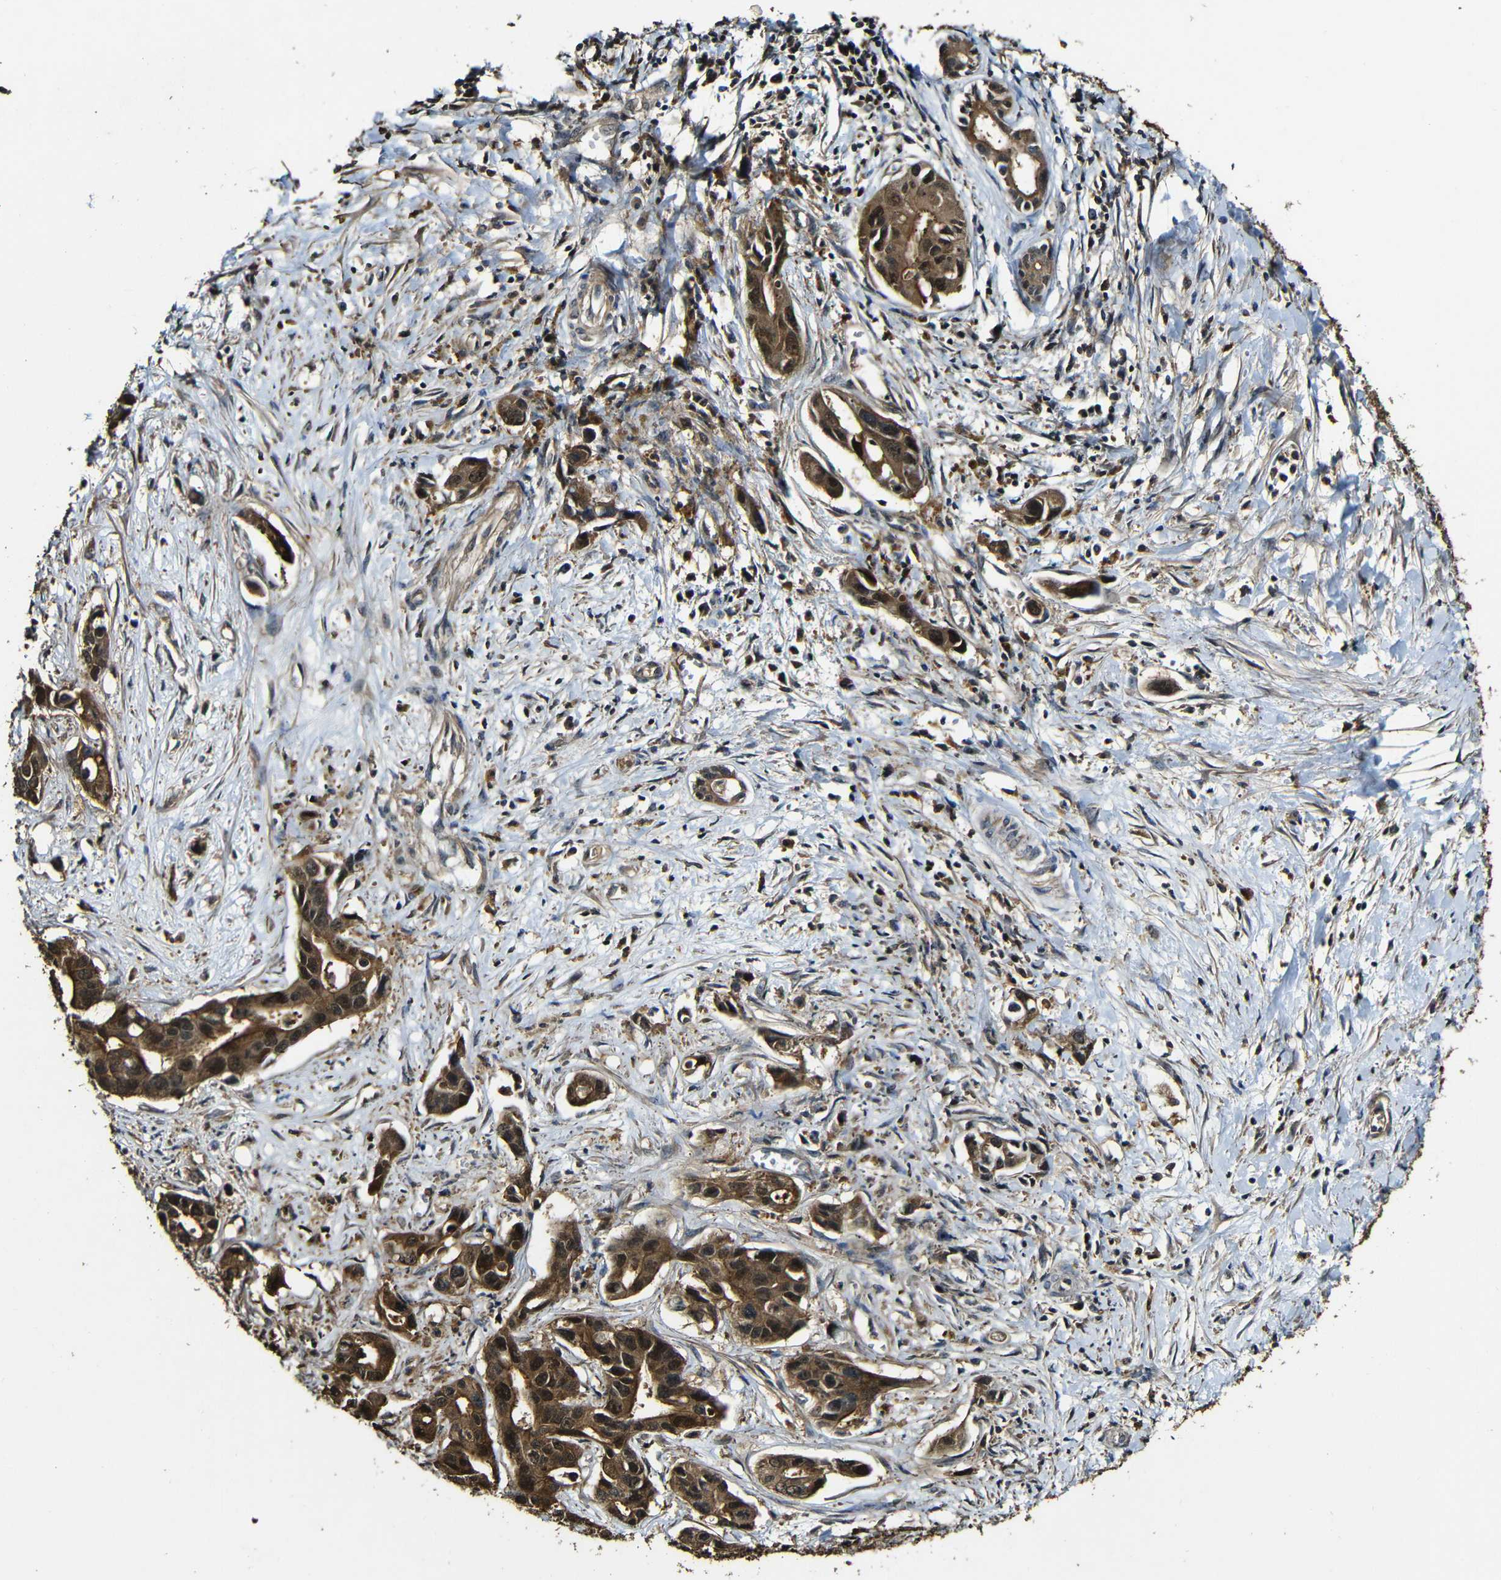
{"staining": {"intensity": "strong", "quantity": ">75%", "location": "cytoplasmic/membranous,nuclear"}, "tissue": "liver cancer", "cell_type": "Tumor cells", "image_type": "cancer", "snomed": [{"axis": "morphology", "description": "Cholangiocarcinoma"}, {"axis": "topography", "description": "Liver"}], "caption": "Liver cholangiocarcinoma stained with IHC reveals strong cytoplasmic/membranous and nuclear expression in approximately >75% of tumor cells.", "gene": "CASP8", "patient": {"sex": "female", "age": 65}}